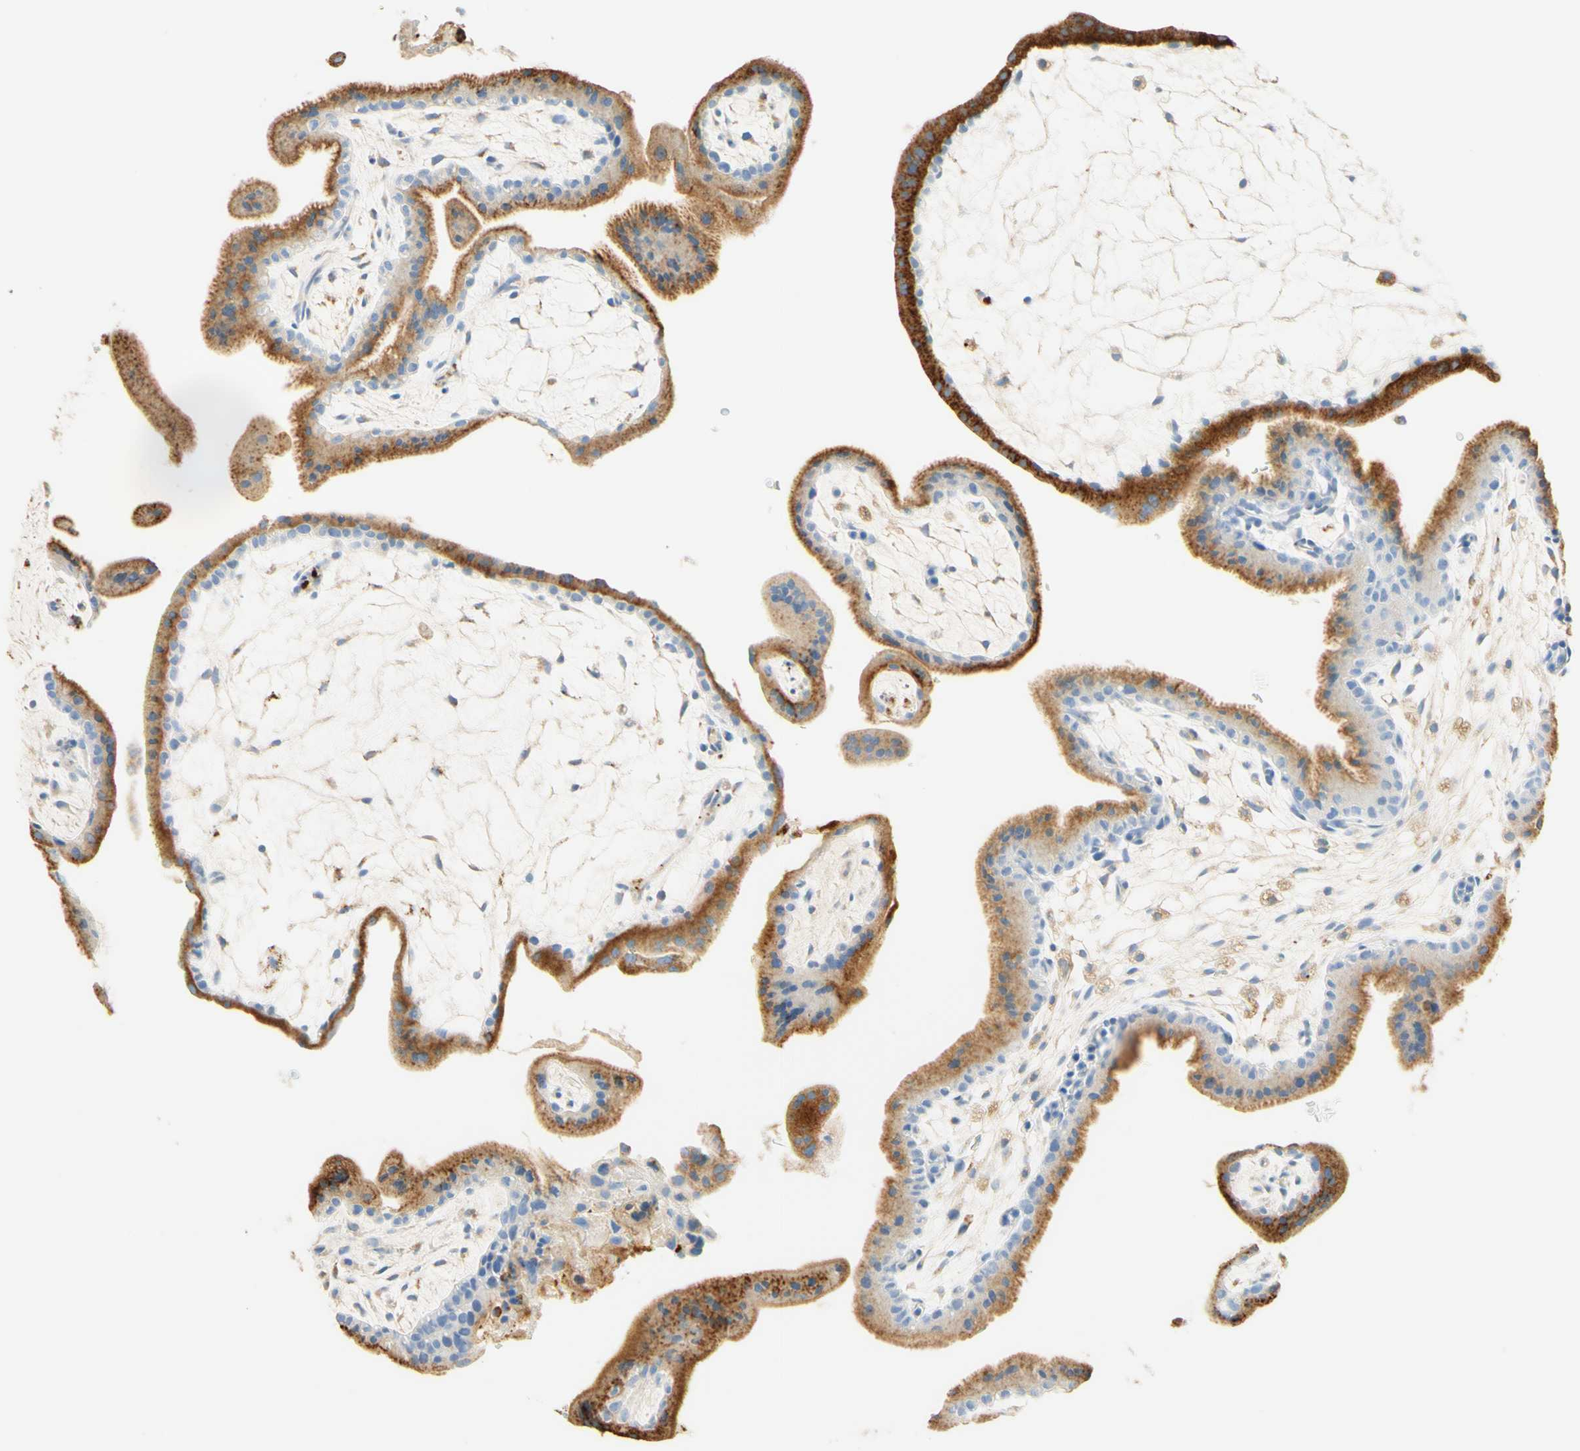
{"staining": {"intensity": "weak", "quantity": ">75%", "location": "cytoplasmic/membranous"}, "tissue": "placenta", "cell_type": "Decidual cells", "image_type": "normal", "snomed": [{"axis": "morphology", "description": "Normal tissue, NOS"}, {"axis": "topography", "description": "Placenta"}], "caption": "Weak cytoplasmic/membranous positivity for a protein is present in approximately >75% of decidual cells of benign placenta using IHC.", "gene": "CD63", "patient": {"sex": "female", "age": 35}}